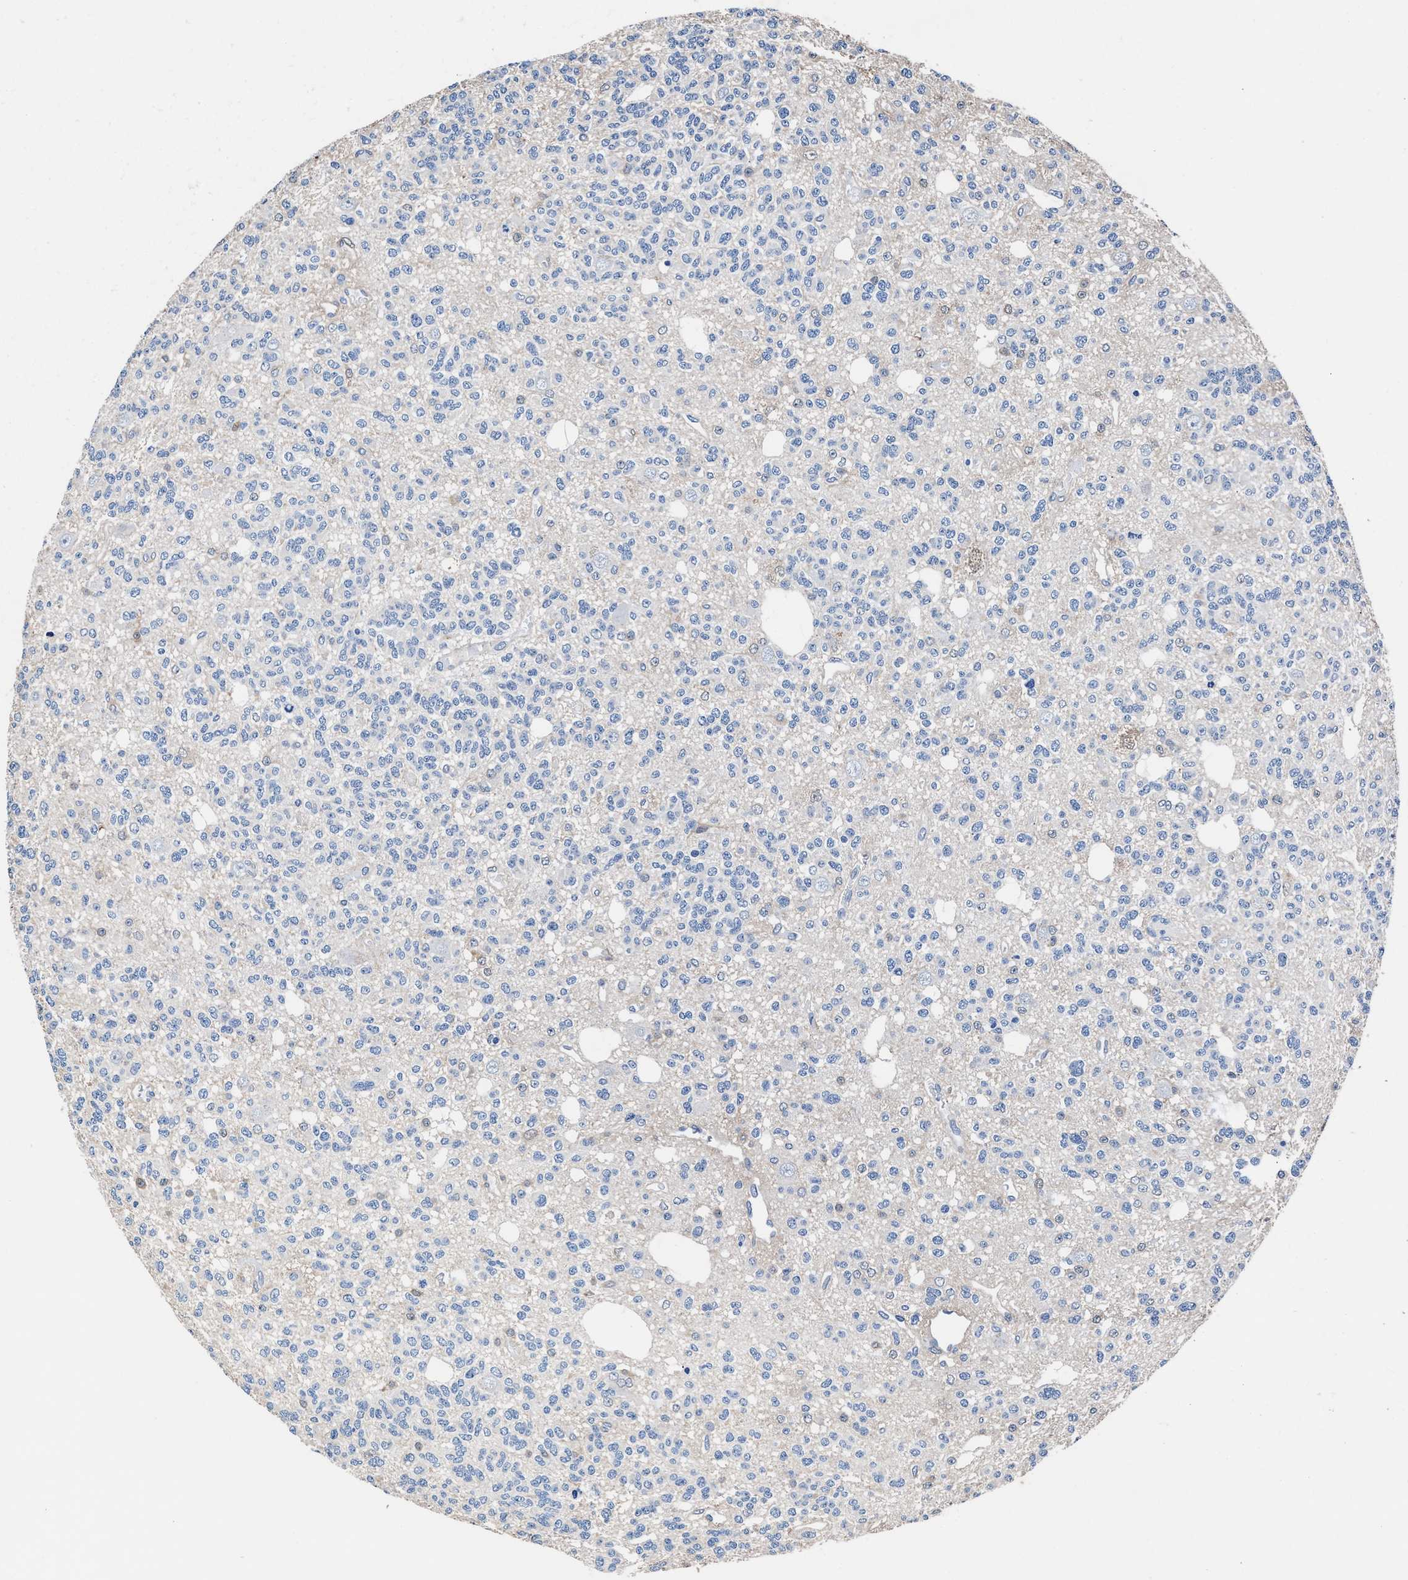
{"staining": {"intensity": "negative", "quantity": "none", "location": "none"}, "tissue": "glioma", "cell_type": "Tumor cells", "image_type": "cancer", "snomed": [{"axis": "morphology", "description": "Glioma, malignant, Low grade"}, {"axis": "topography", "description": "Brain"}], "caption": "An immunohistochemistry image of malignant low-grade glioma is shown. There is no staining in tumor cells of malignant low-grade glioma.", "gene": "GSTM1", "patient": {"sex": "male", "age": 38}}